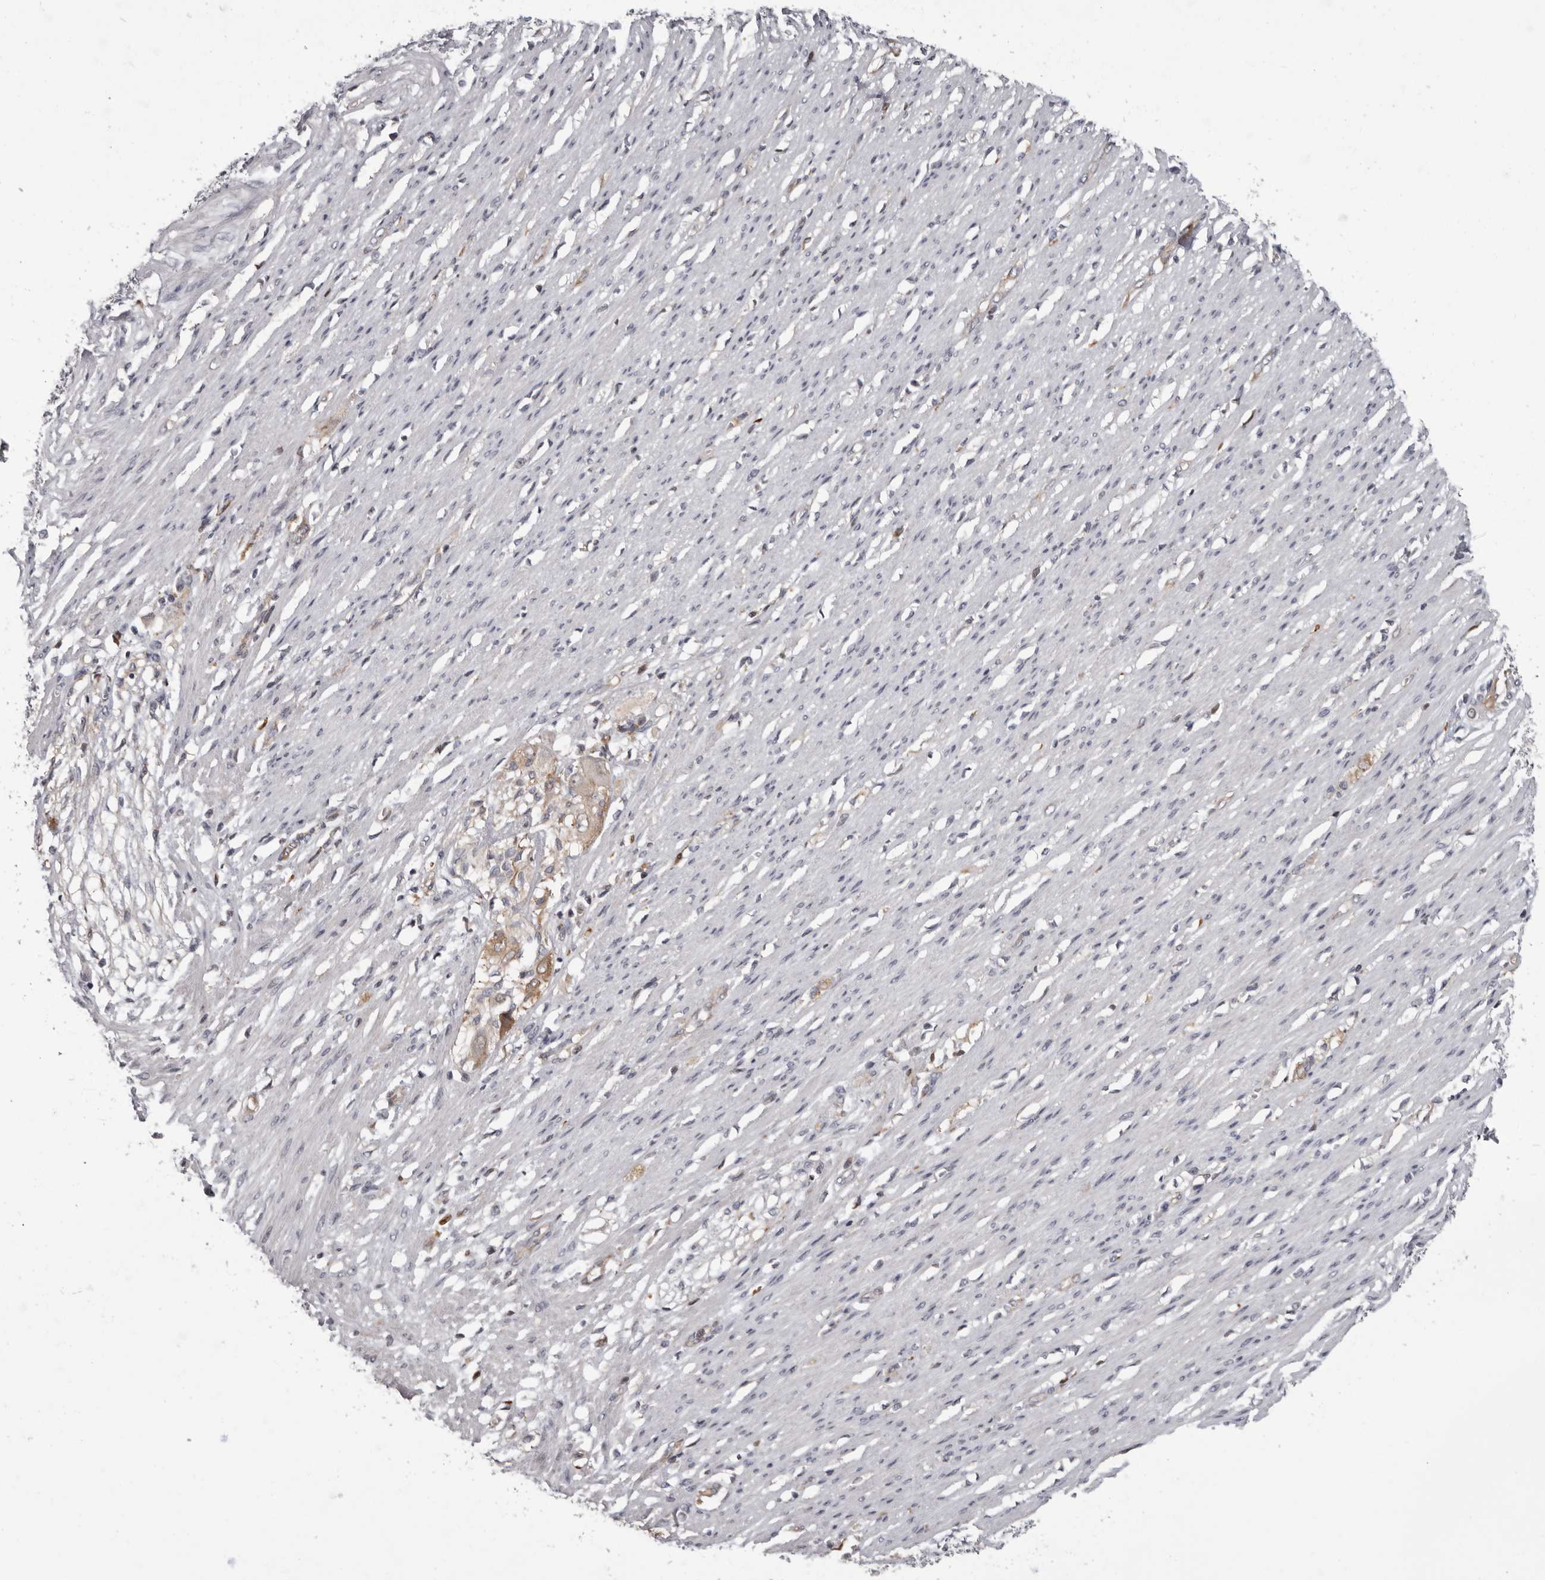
{"staining": {"intensity": "negative", "quantity": "none", "location": "none"}, "tissue": "smooth muscle", "cell_type": "Smooth muscle cells", "image_type": "normal", "snomed": [{"axis": "morphology", "description": "Normal tissue, NOS"}, {"axis": "morphology", "description": "Adenocarcinoma, NOS"}, {"axis": "topography", "description": "Colon"}, {"axis": "topography", "description": "Peripheral nerve tissue"}], "caption": "Image shows no significant protein expression in smooth muscle cells of unremarkable smooth muscle.", "gene": "FGFR4", "patient": {"sex": "male", "age": 14}}